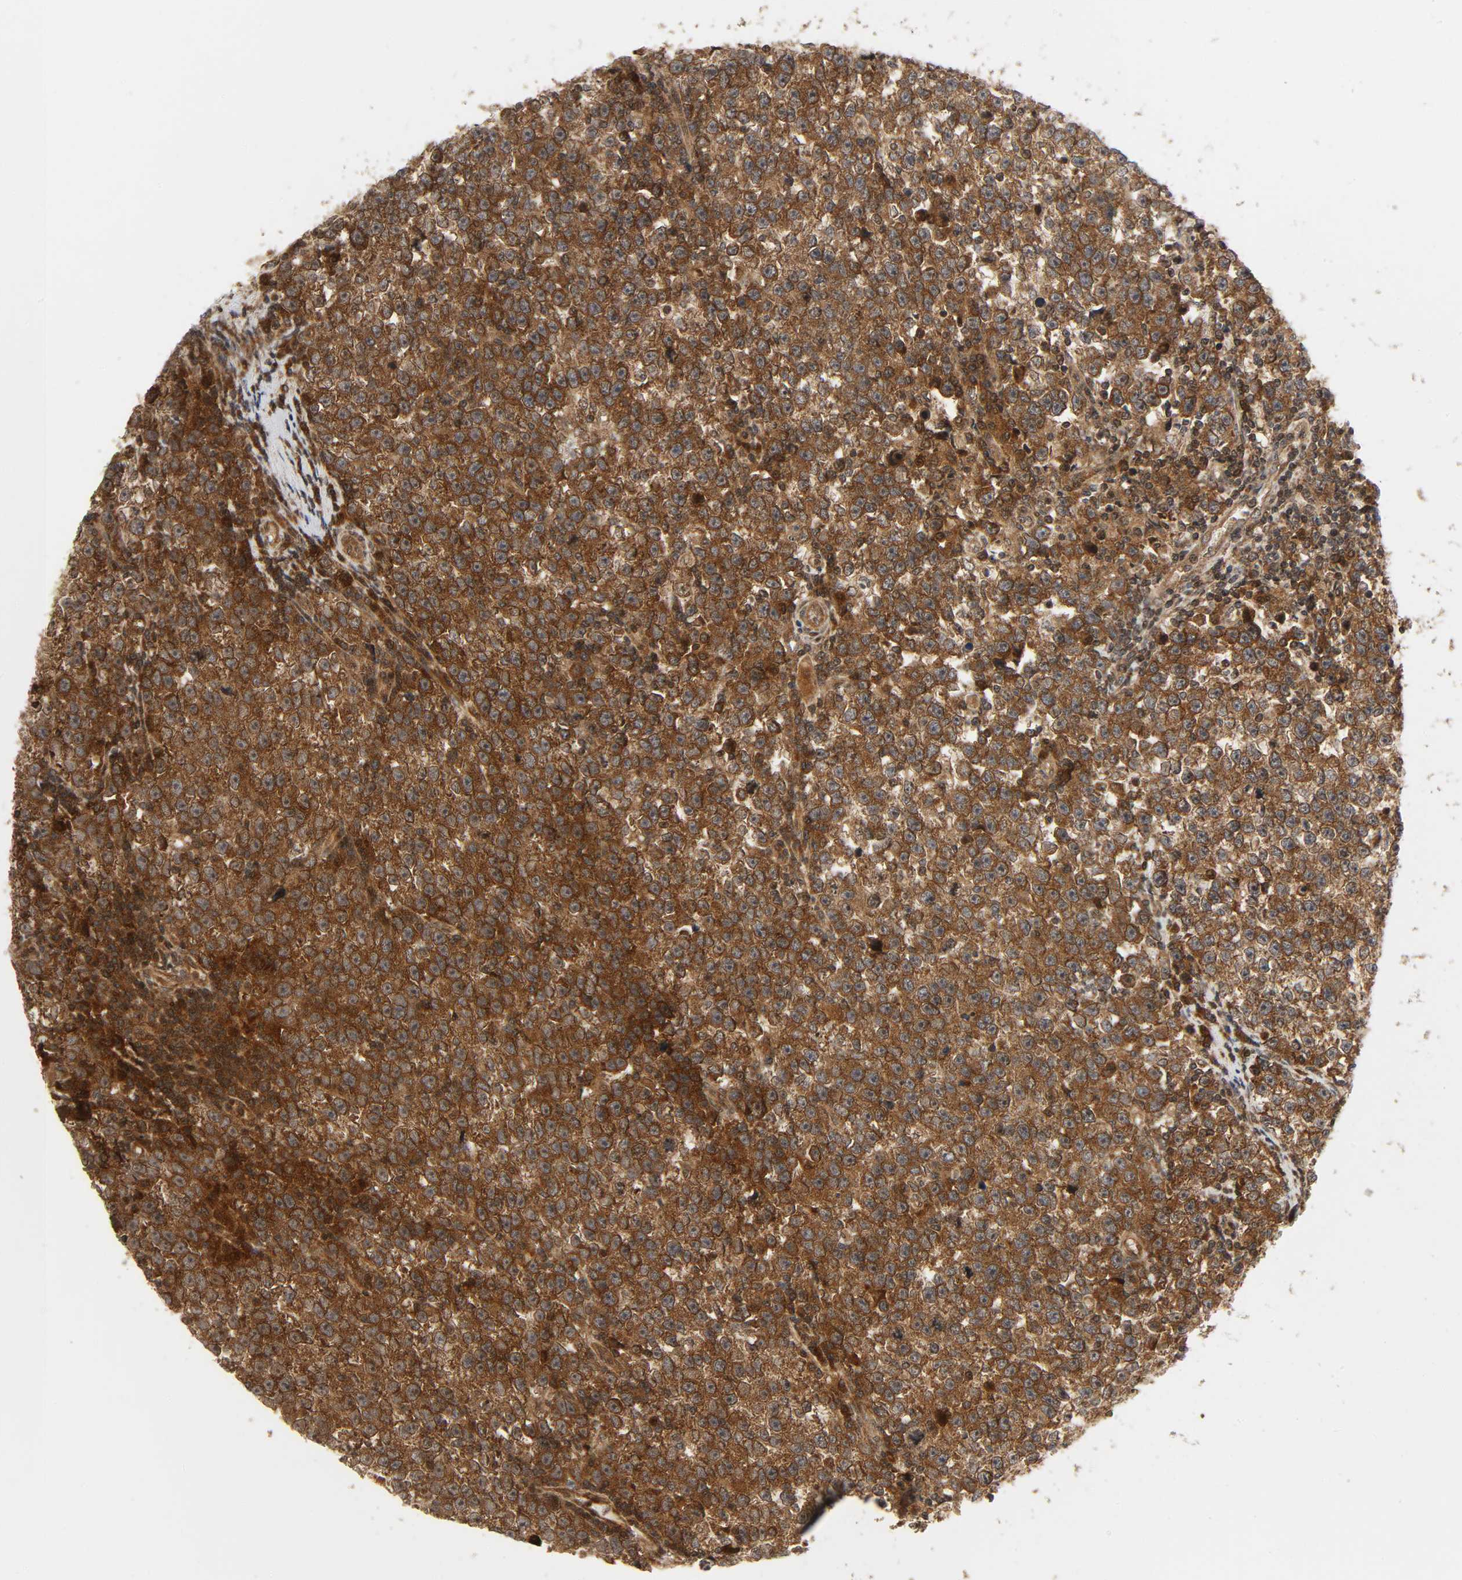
{"staining": {"intensity": "strong", "quantity": ">75%", "location": "cytoplasmic/membranous"}, "tissue": "testis cancer", "cell_type": "Tumor cells", "image_type": "cancer", "snomed": [{"axis": "morphology", "description": "Seminoma, NOS"}, {"axis": "topography", "description": "Testis"}], "caption": "Immunohistochemistry of human testis cancer (seminoma) demonstrates high levels of strong cytoplasmic/membranous expression in about >75% of tumor cells.", "gene": "CHUK", "patient": {"sex": "male", "age": 43}}